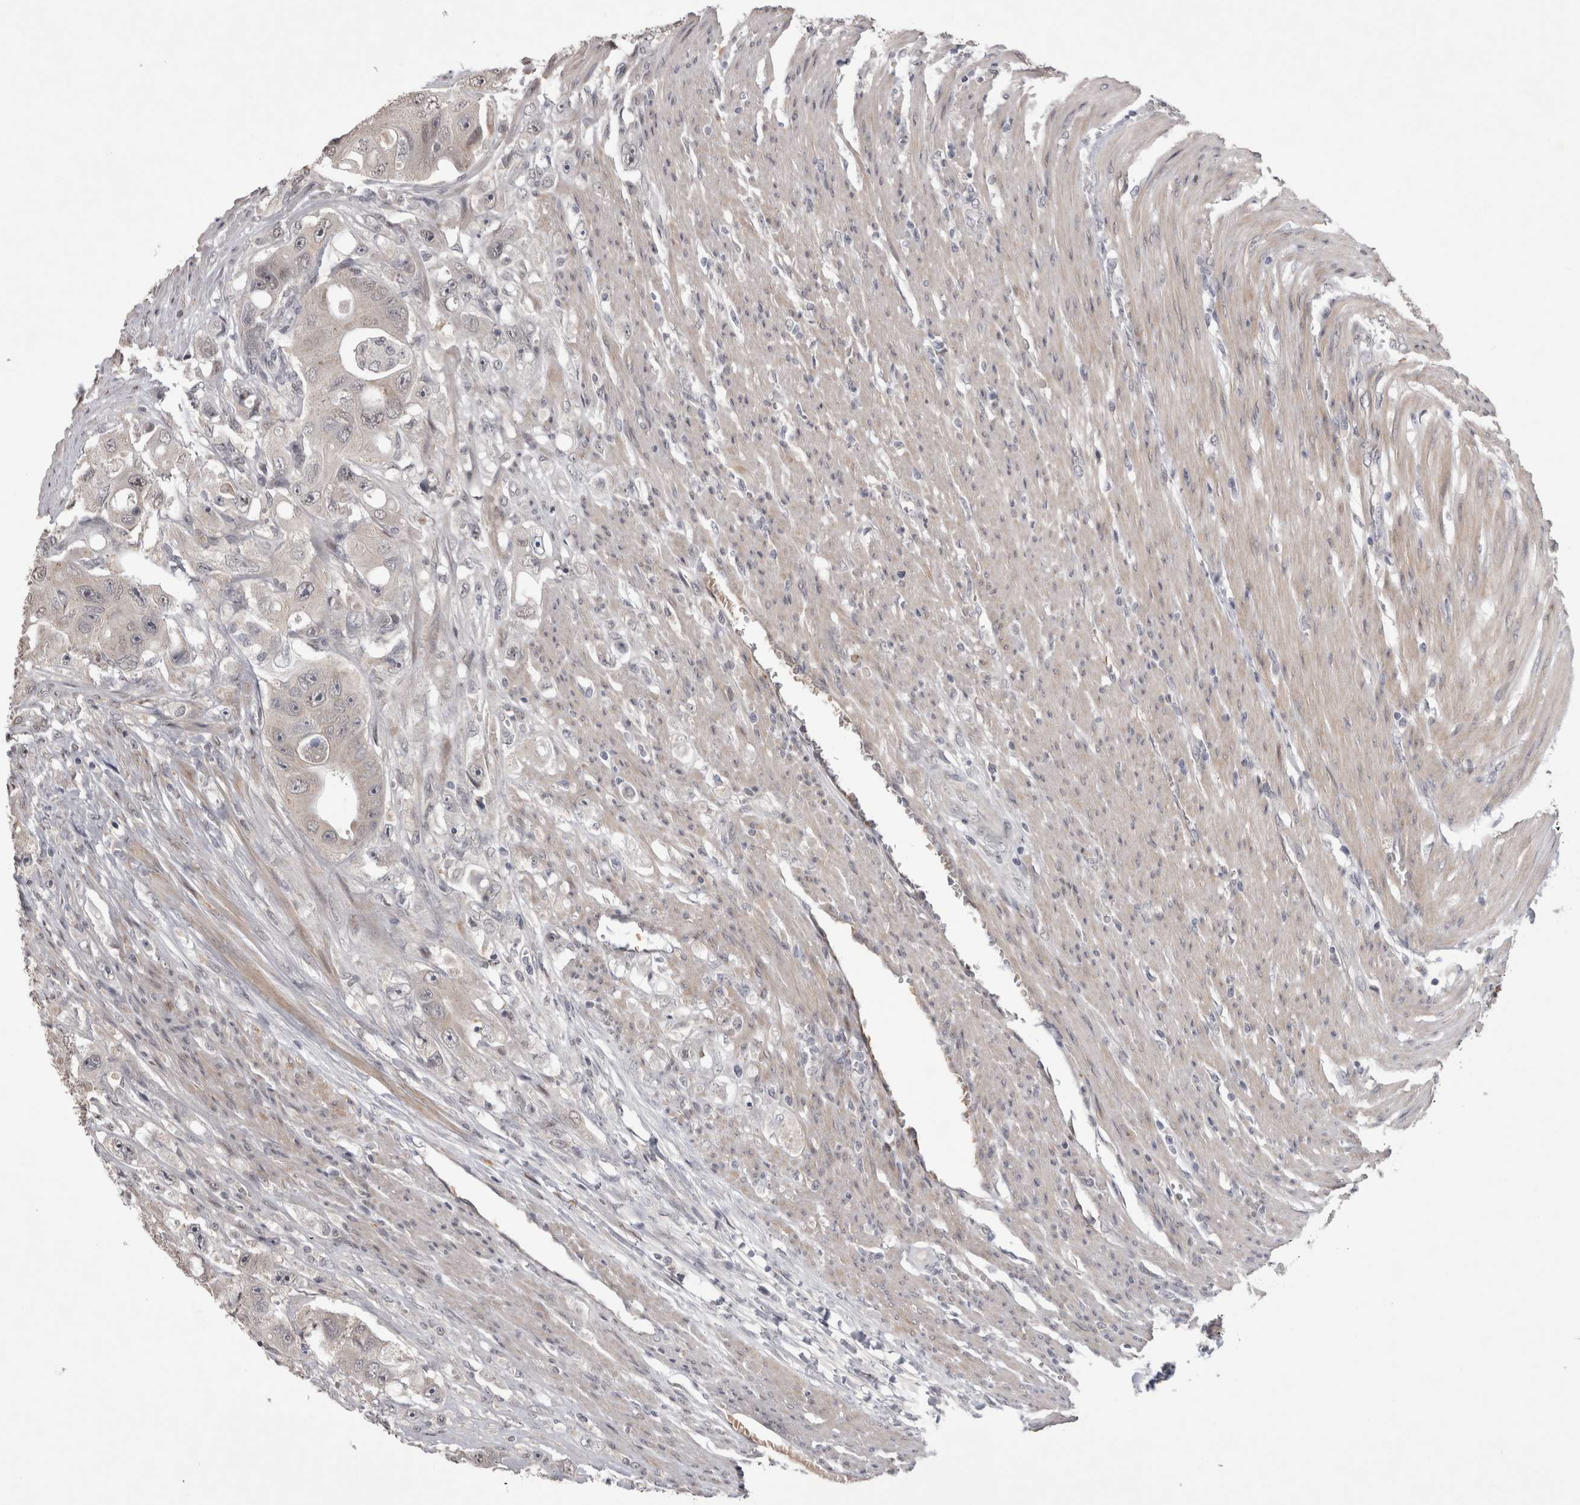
{"staining": {"intensity": "negative", "quantity": "none", "location": "none"}, "tissue": "colorectal cancer", "cell_type": "Tumor cells", "image_type": "cancer", "snomed": [{"axis": "morphology", "description": "Adenocarcinoma, NOS"}, {"axis": "topography", "description": "Colon"}], "caption": "An image of human colorectal cancer (adenocarcinoma) is negative for staining in tumor cells. (Brightfield microscopy of DAB (3,3'-diaminobenzidine) immunohistochemistry (IHC) at high magnification).", "gene": "IFI44", "patient": {"sex": "female", "age": 46}}